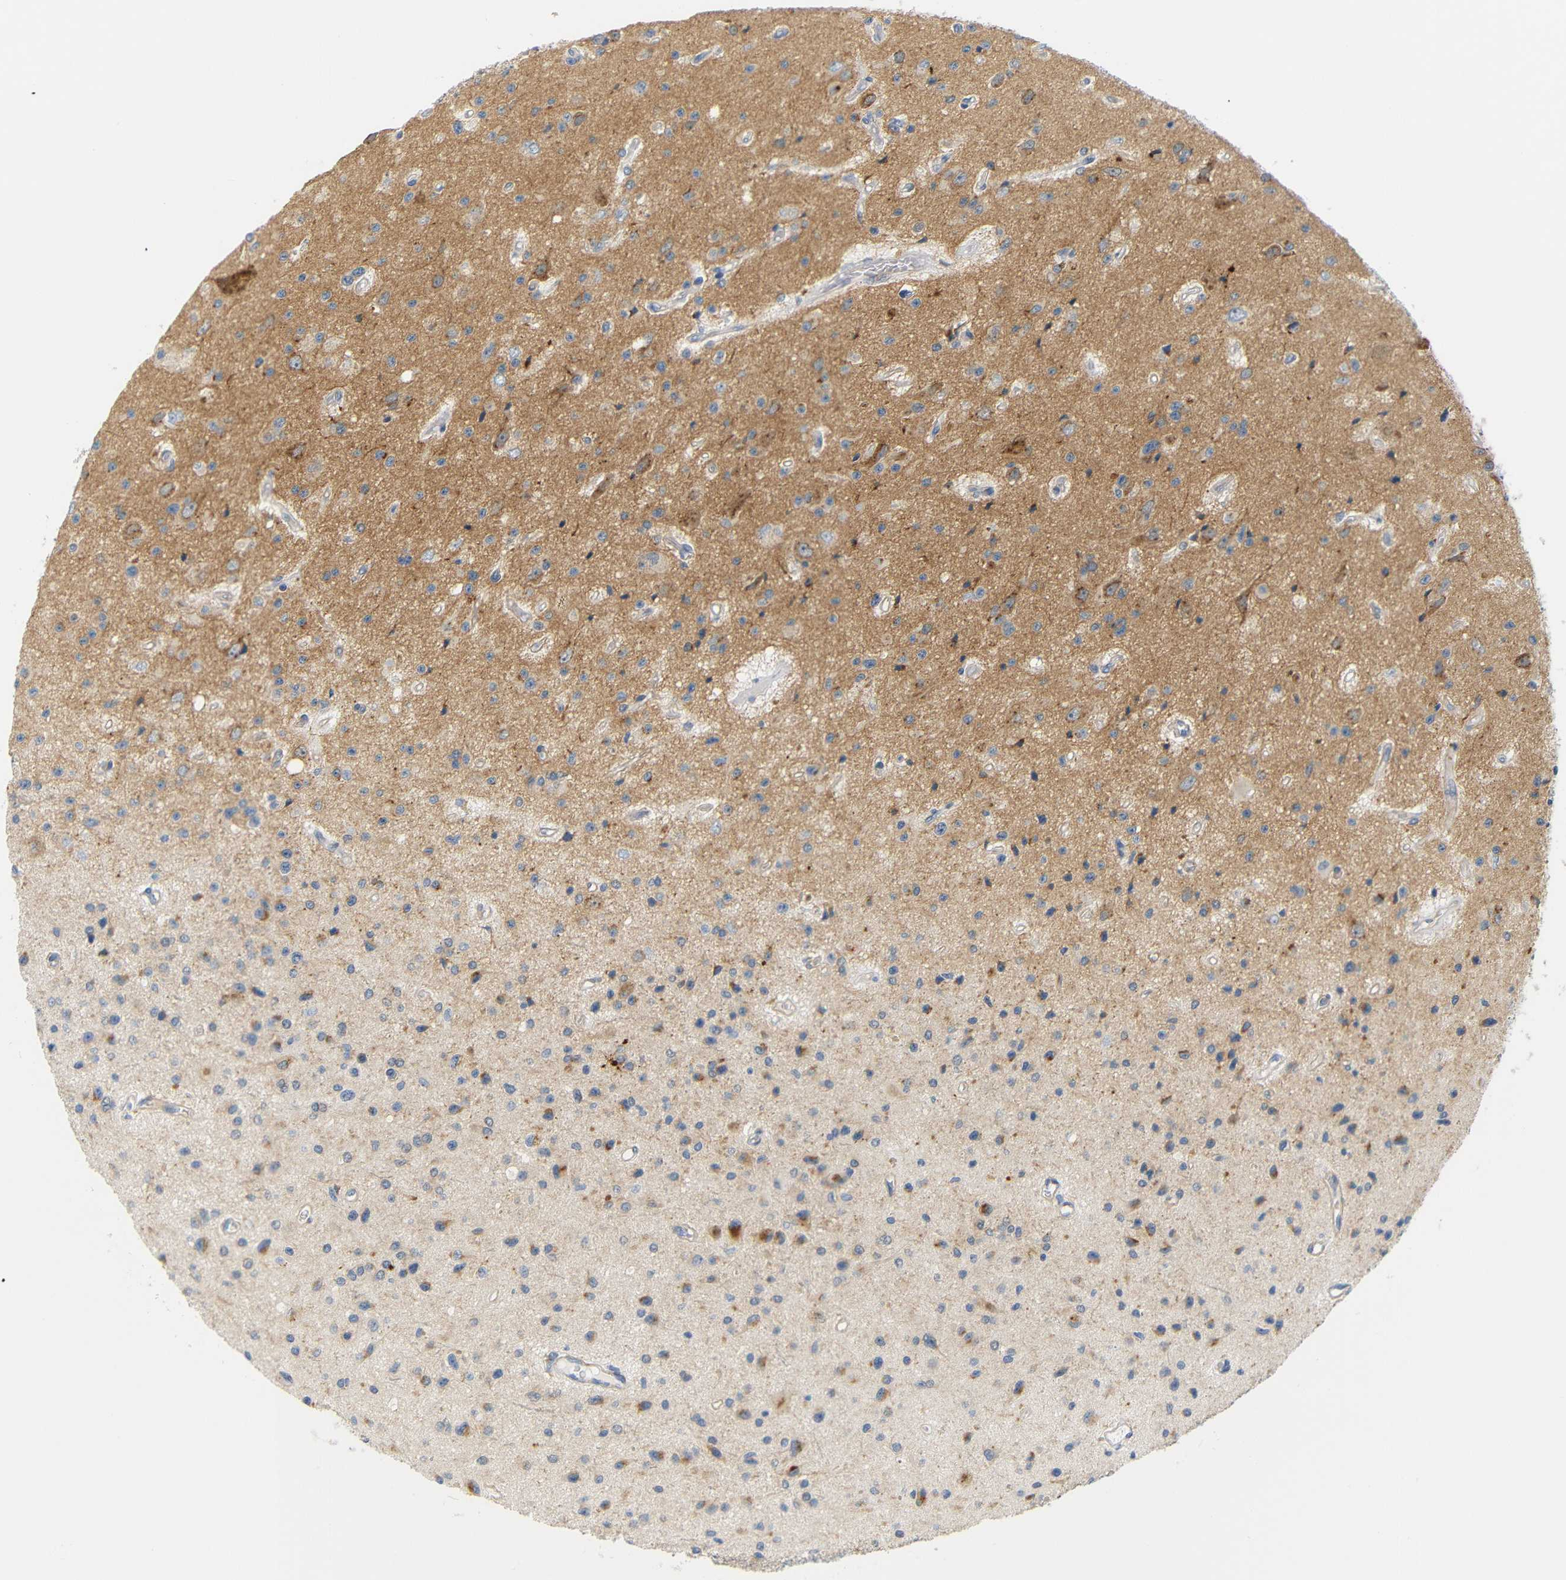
{"staining": {"intensity": "moderate", "quantity": "<25%", "location": "cytoplasmic/membranous"}, "tissue": "glioma", "cell_type": "Tumor cells", "image_type": "cancer", "snomed": [{"axis": "morphology", "description": "Glioma, malignant, Low grade"}, {"axis": "topography", "description": "Brain"}], "caption": "Glioma stained with a protein marker shows moderate staining in tumor cells.", "gene": "STMN3", "patient": {"sex": "male", "age": 58}}